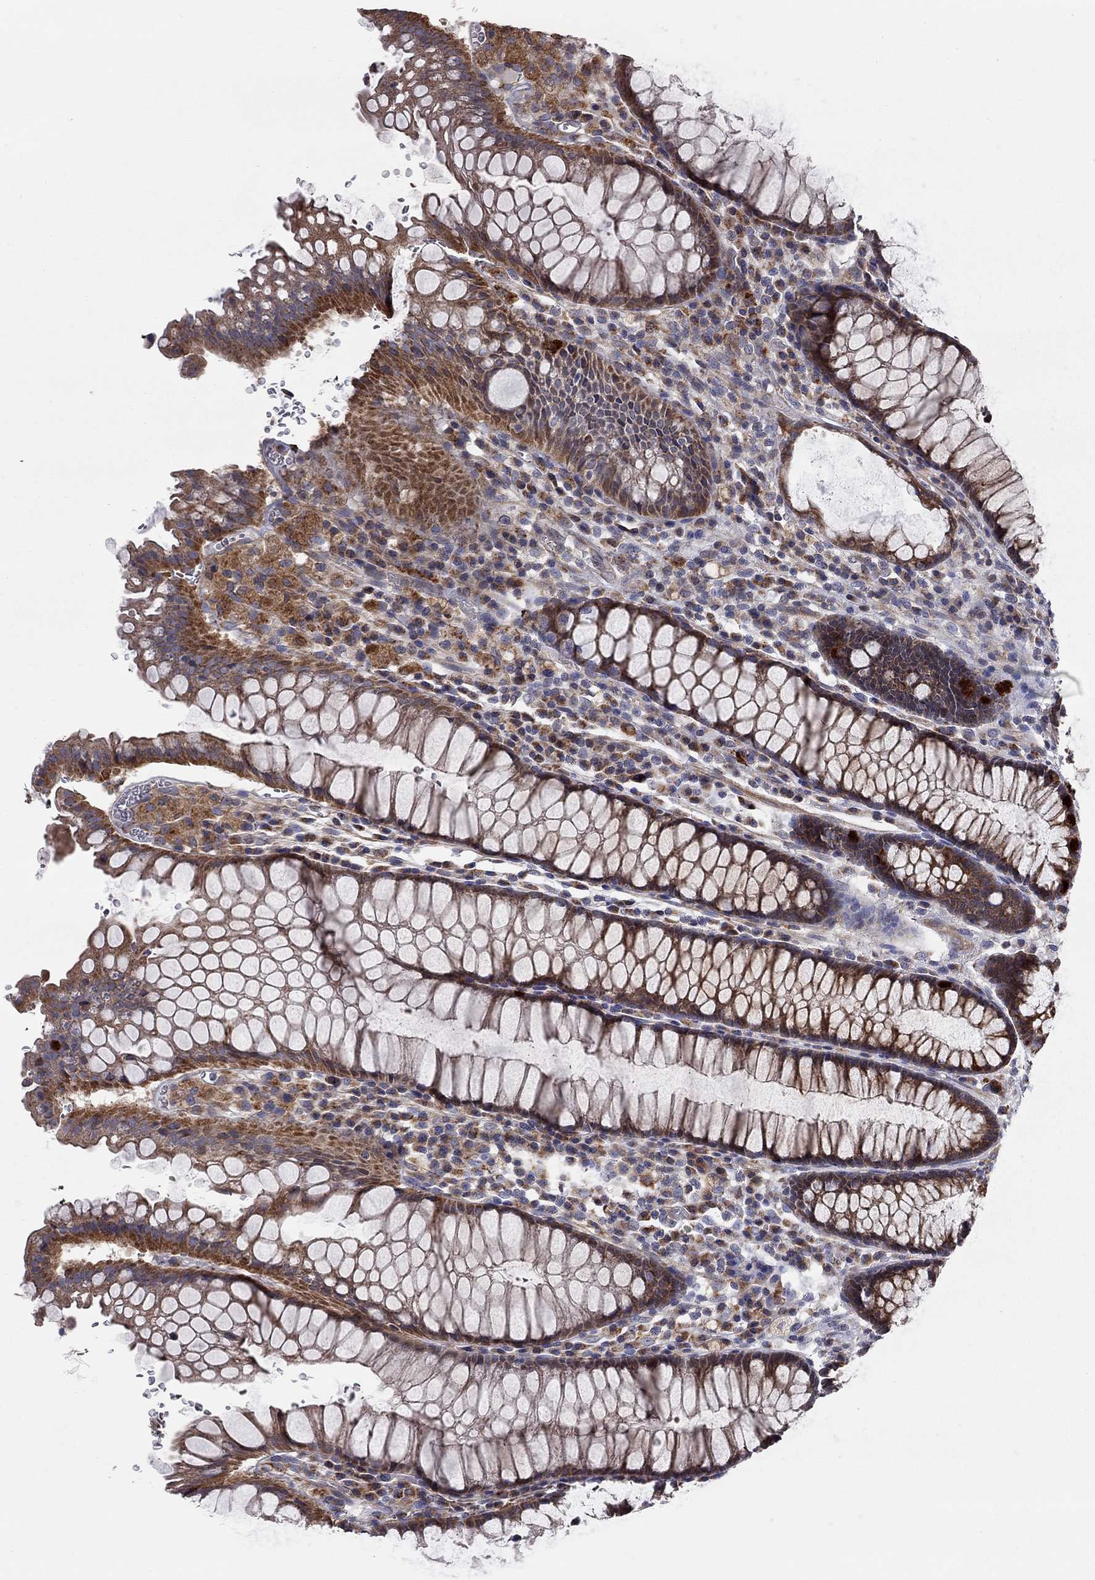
{"staining": {"intensity": "strong", "quantity": "25%-75%", "location": "cytoplasmic/membranous"}, "tissue": "rectum", "cell_type": "Glandular cells", "image_type": "normal", "snomed": [{"axis": "morphology", "description": "Normal tissue, NOS"}, {"axis": "topography", "description": "Rectum"}], "caption": "This is an image of IHC staining of benign rectum, which shows strong staining in the cytoplasmic/membranous of glandular cells.", "gene": "KANSL1L", "patient": {"sex": "female", "age": 68}}